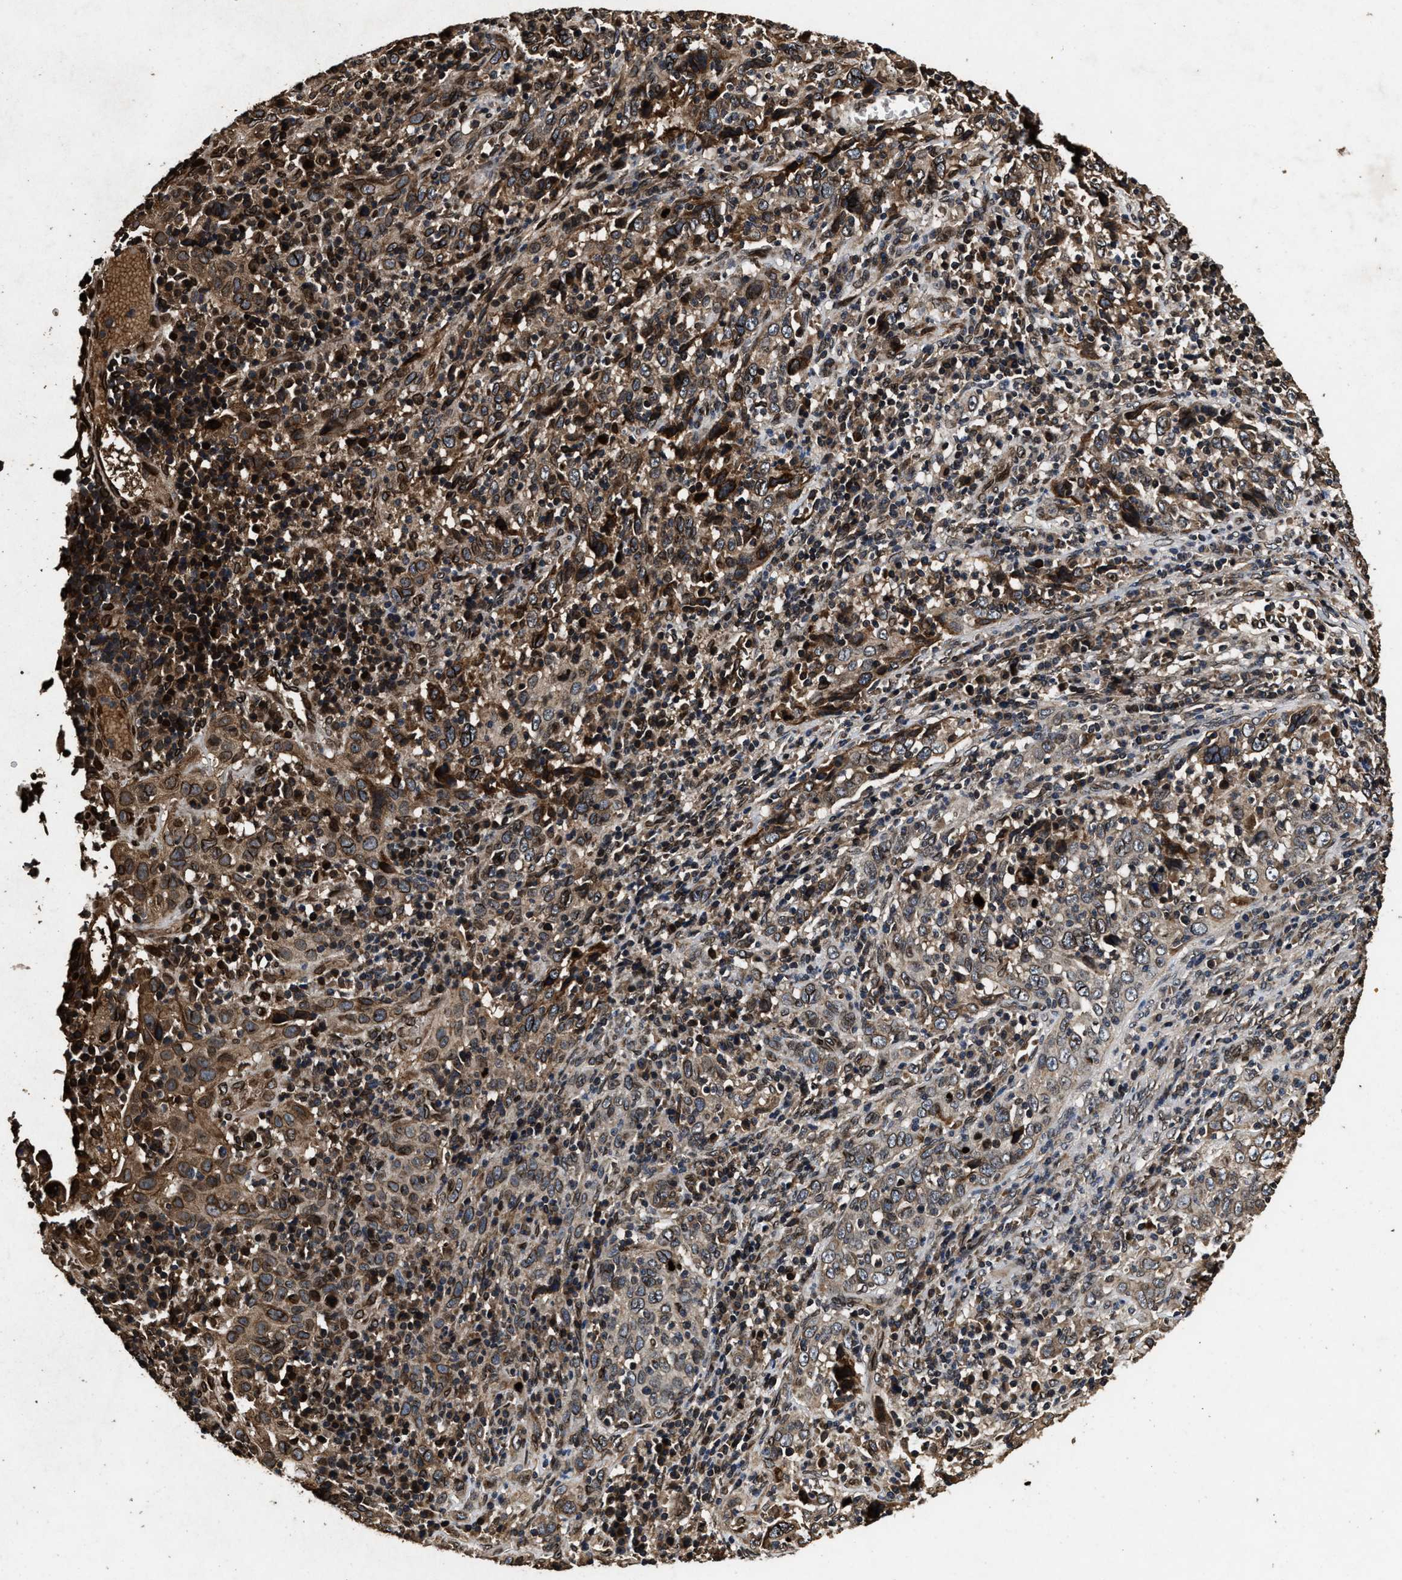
{"staining": {"intensity": "weak", "quantity": ">75%", "location": "cytoplasmic/membranous"}, "tissue": "cervical cancer", "cell_type": "Tumor cells", "image_type": "cancer", "snomed": [{"axis": "morphology", "description": "Squamous cell carcinoma, NOS"}, {"axis": "topography", "description": "Cervix"}], "caption": "Immunohistochemistry micrograph of human cervical squamous cell carcinoma stained for a protein (brown), which demonstrates low levels of weak cytoplasmic/membranous staining in approximately >75% of tumor cells.", "gene": "ACCS", "patient": {"sex": "female", "age": 46}}